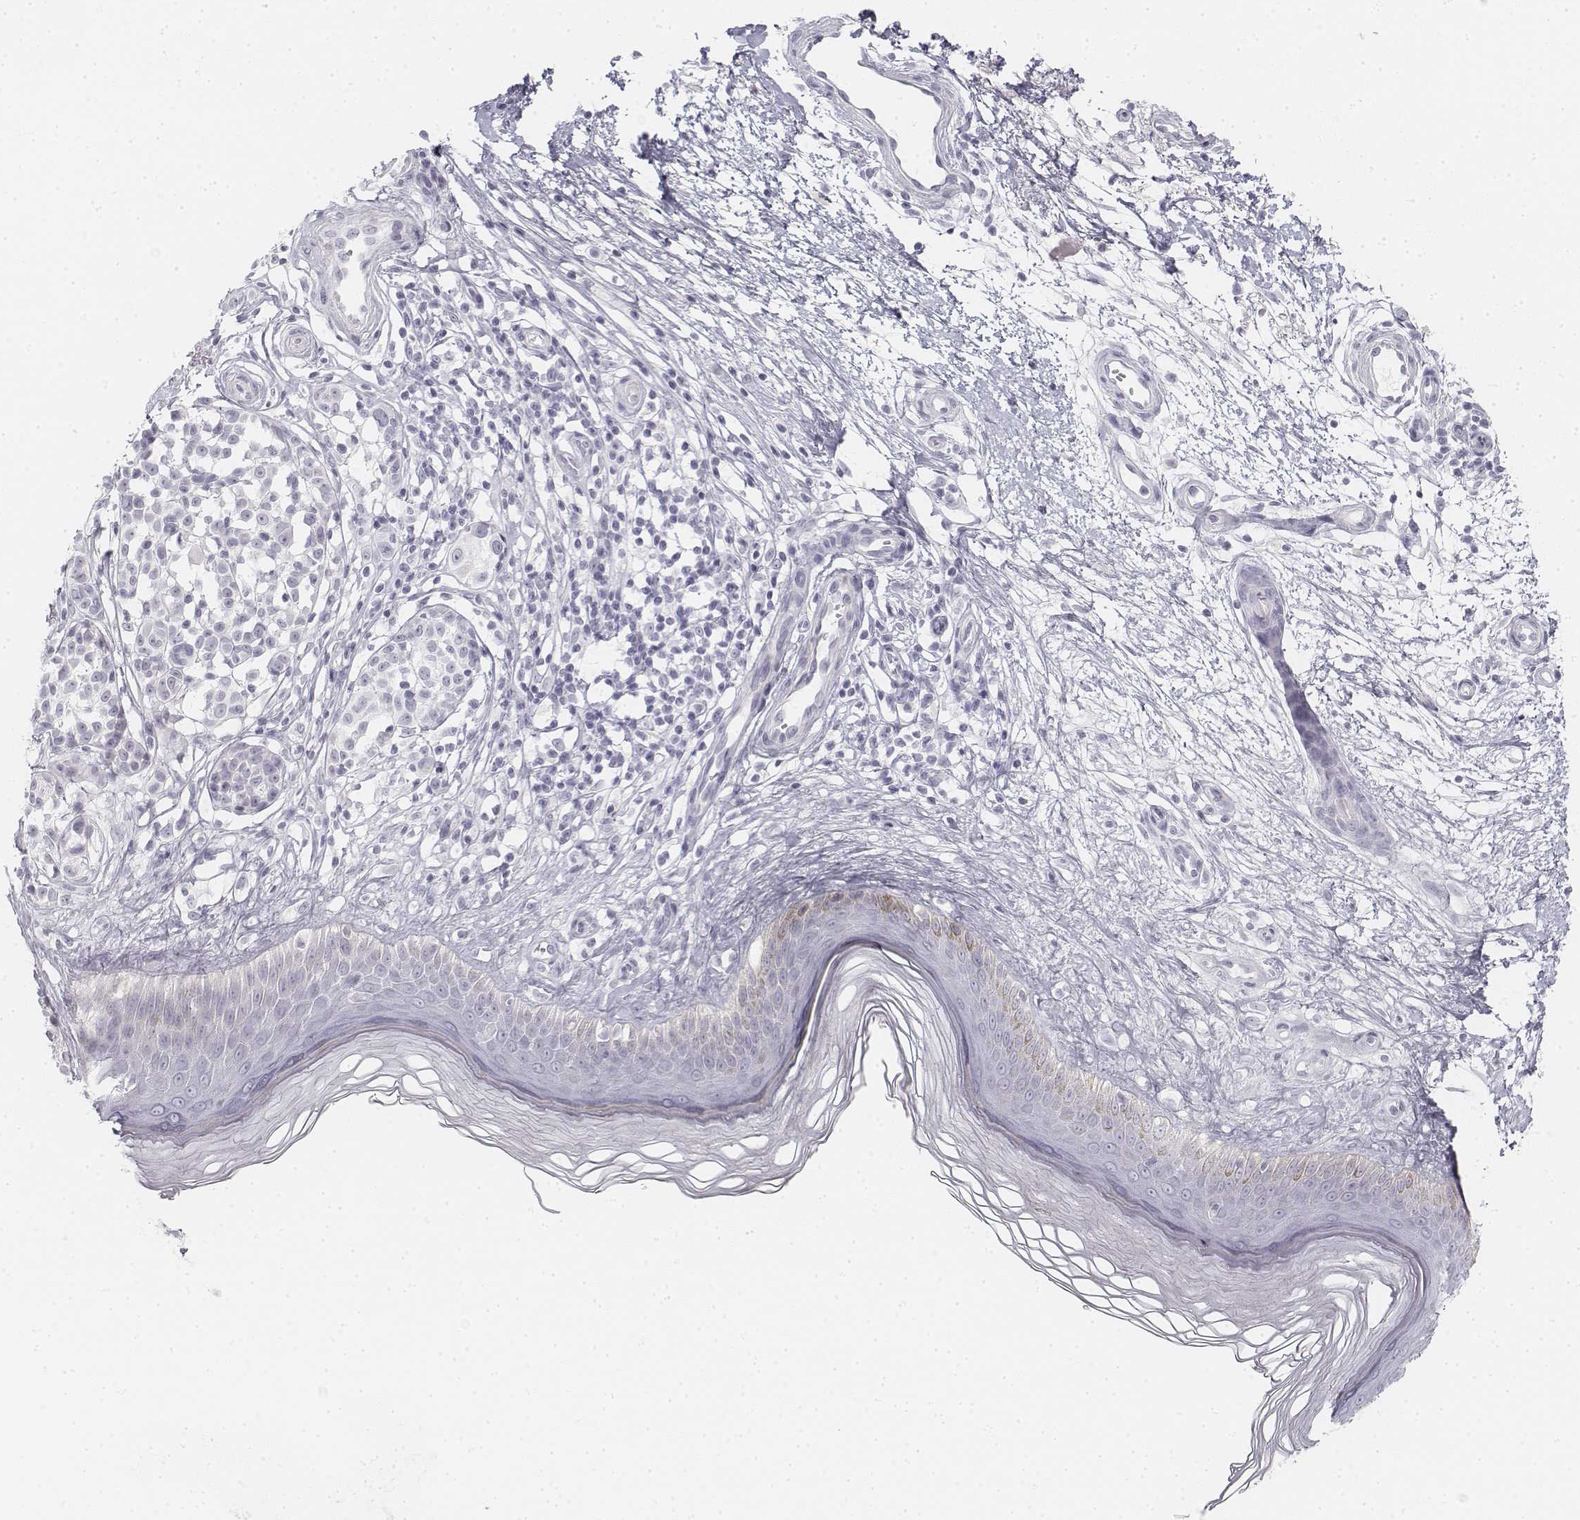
{"staining": {"intensity": "negative", "quantity": "none", "location": "none"}, "tissue": "melanoma", "cell_type": "Tumor cells", "image_type": "cancer", "snomed": [{"axis": "morphology", "description": "Malignant melanoma, NOS"}, {"axis": "topography", "description": "Skin"}], "caption": "This image is of malignant melanoma stained with IHC to label a protein in brown with the nuclei are counter-stained blue. There is no expression in tumor cells.", "gene": "KRT25", "patient": {"sex": "female", "age": 90}}